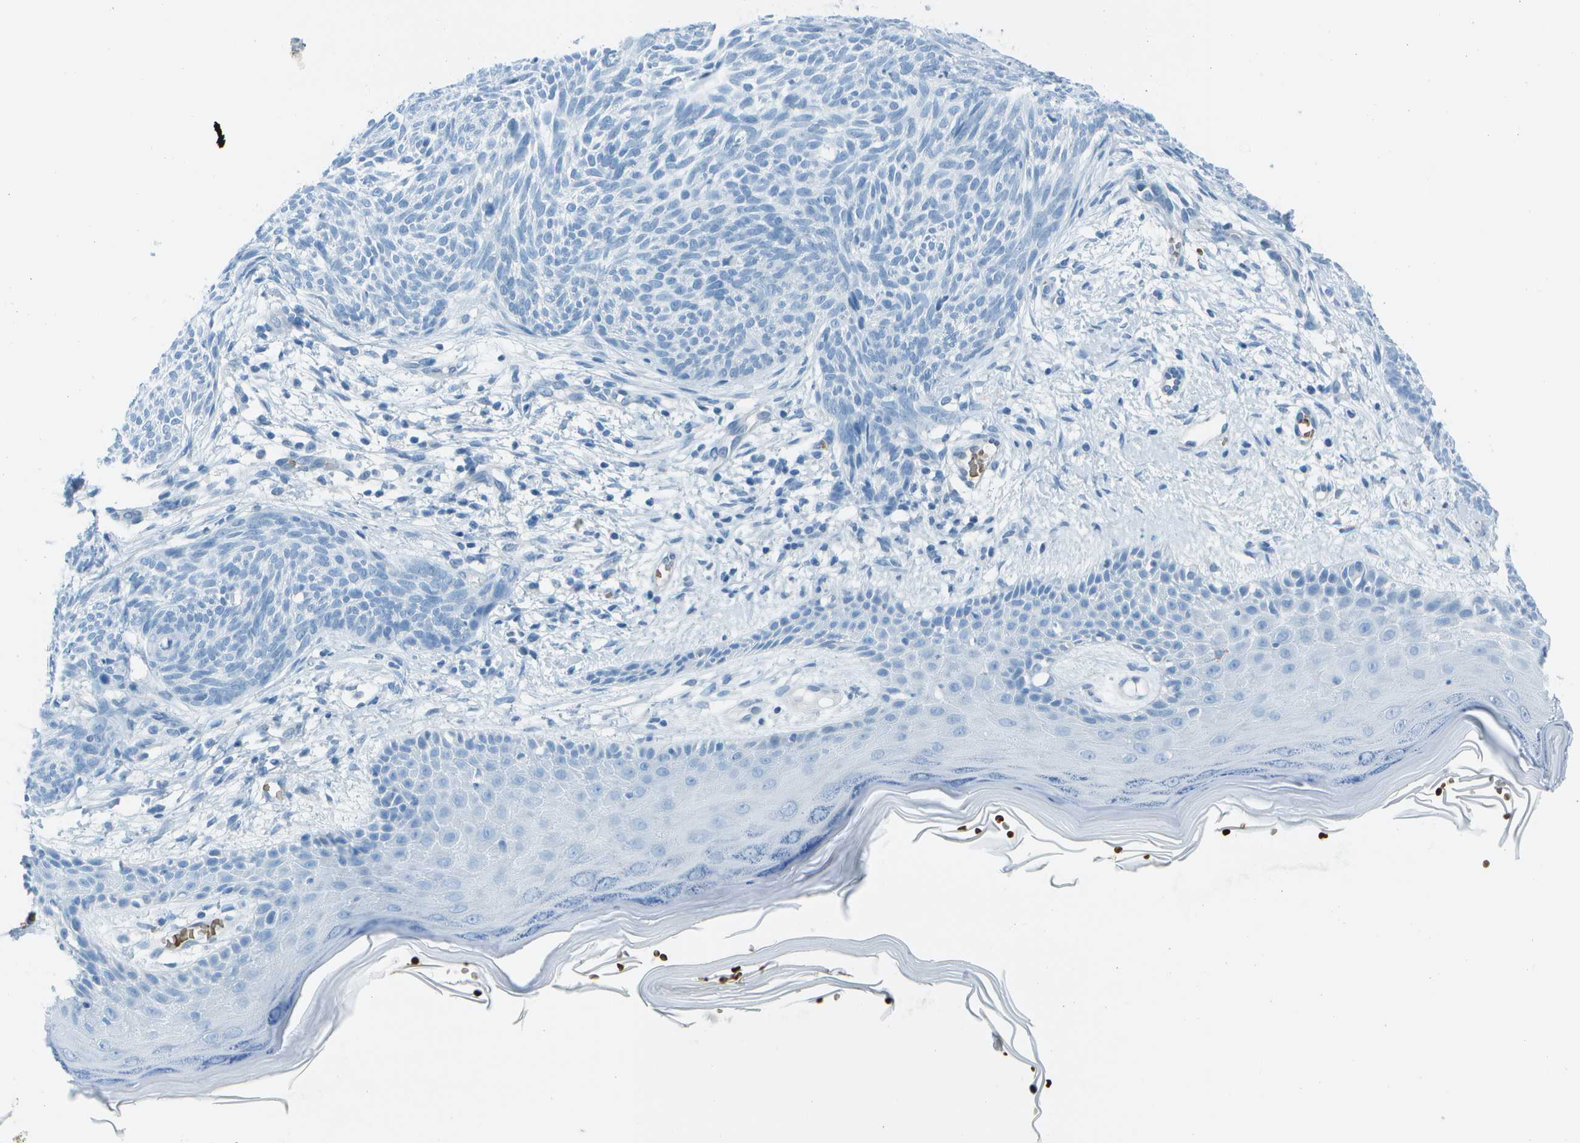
{"staining": {"intensity": "negative", "quantity": "none", "location": "none"}, "tissue": "skin cancer", "cell_type": "Tumor cells", "image_type": "cancer", "snomed": [{"axis": "morphology", "description": "Basal cell carcinoma"}, {"axis": "topography", "description": "Skin"}], "caption": "The immunohistochemistry (IHC) photomicrograph has no significant expression in tumor cells of skin cancer tissue.", "gene": "ASL", "patient": {"sex": "female", "age": 59}}